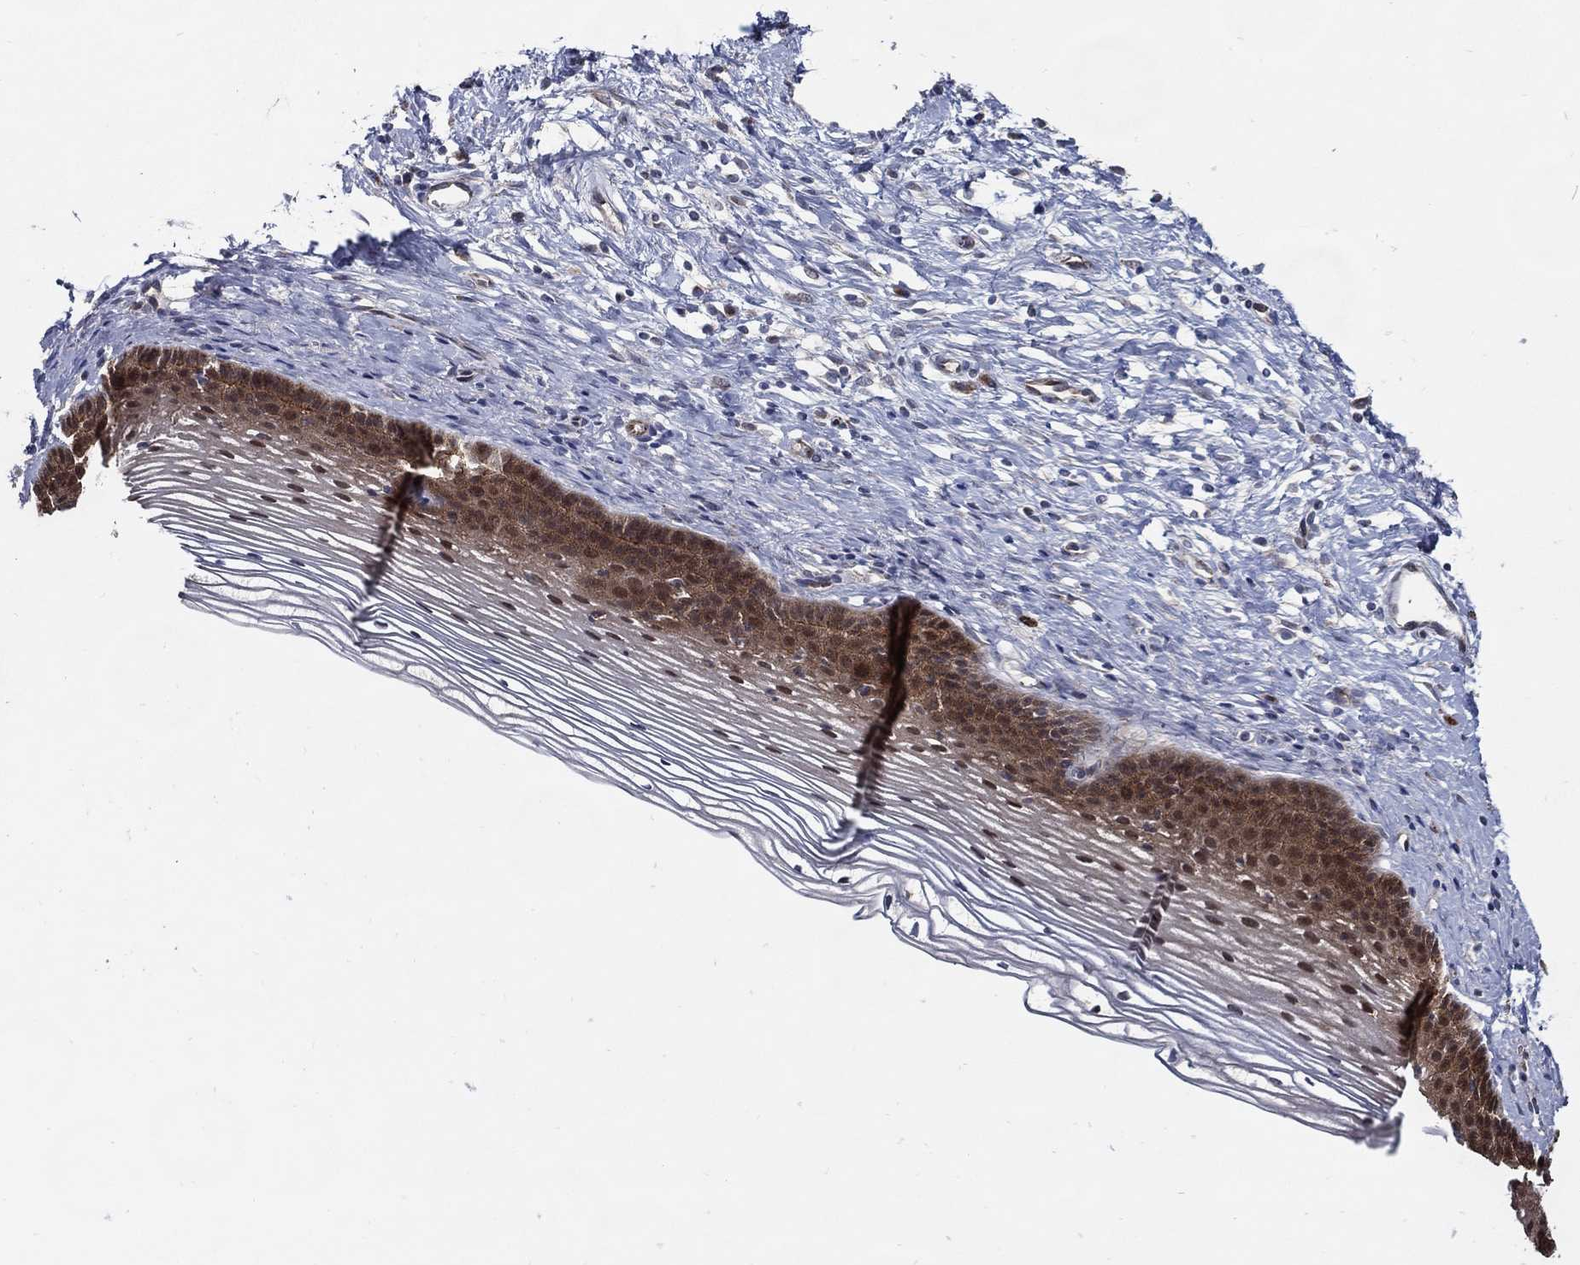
{"staining": {"intensity": "negative", "quantity": "none", "location": "none"}, "tissue": "cervix", "cell_type": "Glandular cells", "image_type": "normal", "snomed": [{"axis": "morphology", "description": "Normal tissue, NOS"}, {"axis": "topography", "description": "Cervix"}], "caption": "Immunohistochemistry (IHC) histopathology image of normal cervix: cervix stained with DAB shows no significant protein expression in glandular cells. (DAB immunohistochemistry (IHC) visualized using brightfield microscopy, high magnification).", "gene": "ARHGAP11A", "patient": {"sex": "female", "age": 39}}